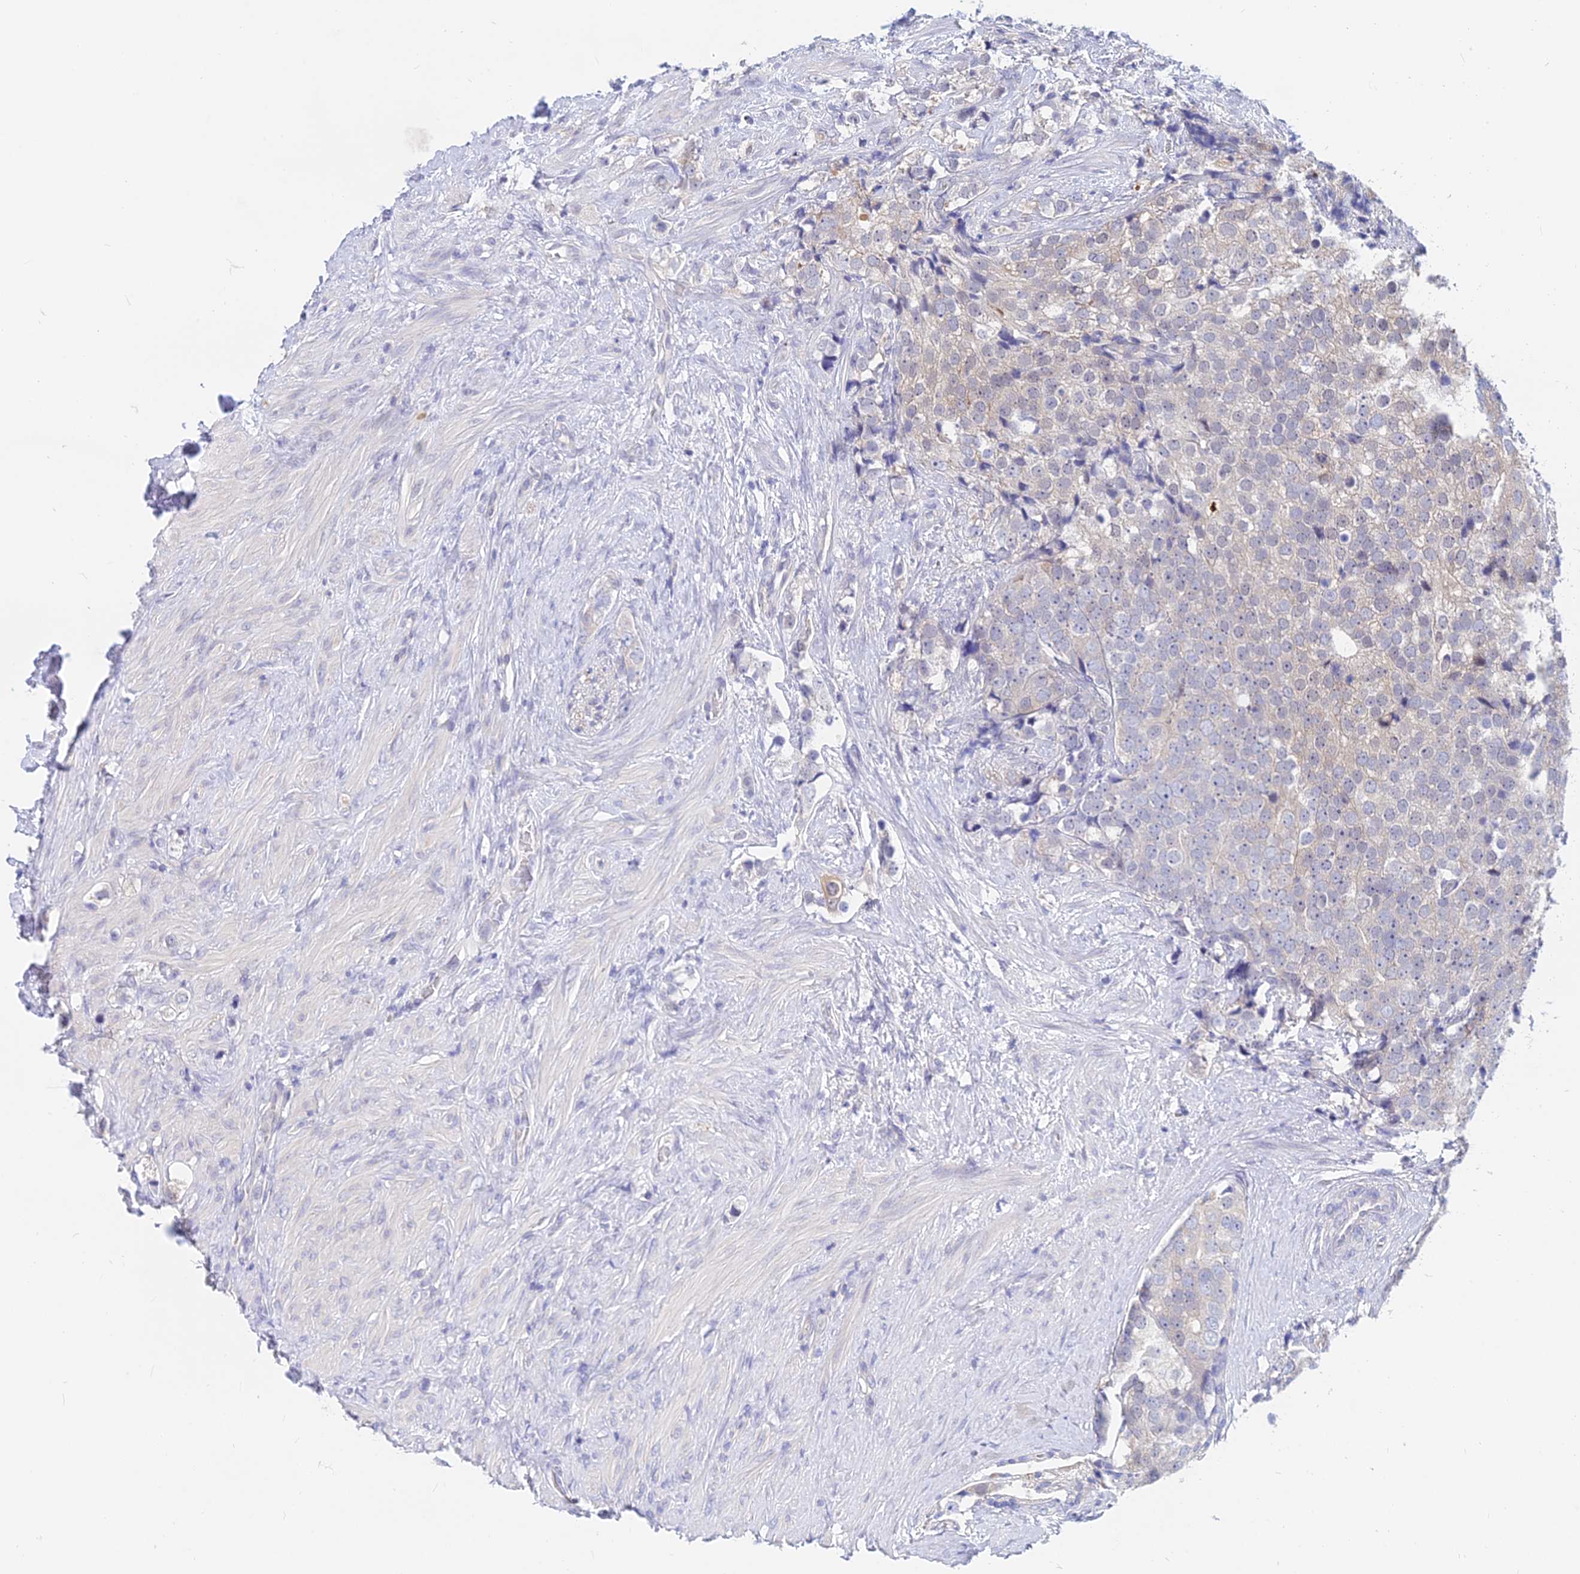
{"staining": {"intensity": "weak", "quantity": "<25%", "location": "cytoplasmic/membranous"}, "tissue": "prostate cancer", "cell_type": "Tumor cells", "image_type": "cancer", "snomed": [{"axis": "morphology", "description": "Adenocarcinoma, High grade"}, {"axis": "topography", "description": "Prostate"}], "caption": "IHC image of neoplastic tissue: adenocarcinoma (high-grade) (prostate) stained with DAB demonstrates no significant protein expression in tumor cells.", "gene": "B3GALT4", "patient": {"sex": "male", "age": 49}}